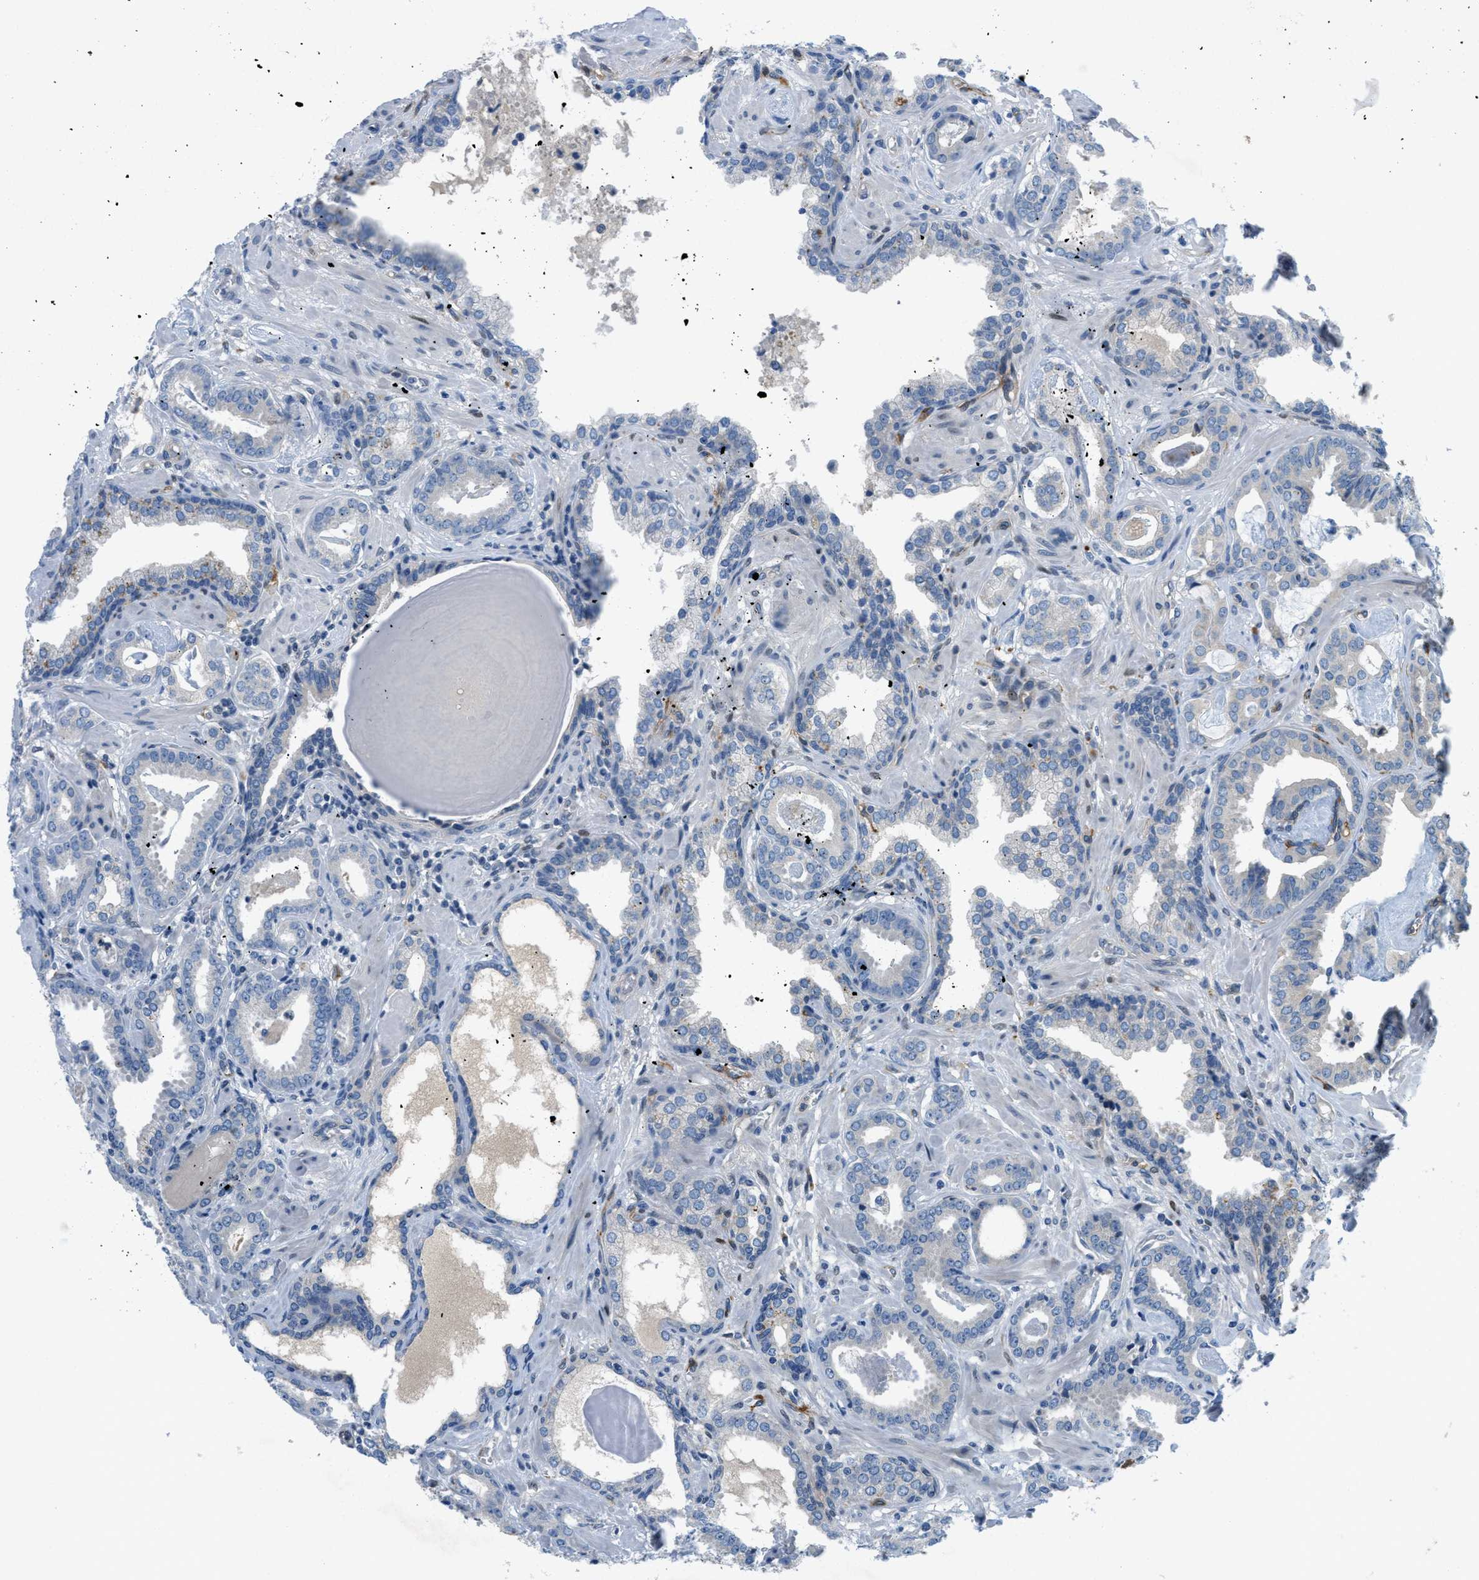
{"staining": {"intensity": "negative", "quantity": "none", "location": "none"}, "tissue": "prostate cancer", "cell_type": "Tumor cells", "image_type": "cancer", "snomed": [{"axis": "morphology", "description": "Adenocarcinoma, Low grade"}, {"axis": "topography", "description": "Prostate"}], "caption": "Immunohistochemistry of prostate cancer (adenocarcinoma (low-grade)) demonstrates no positivity in tumor cells. (Immunohistochemistry (ihc), brightfield microscopy, high magnification).", "gene": "PGR", "patient": {"sex": "male", "age": 53}}